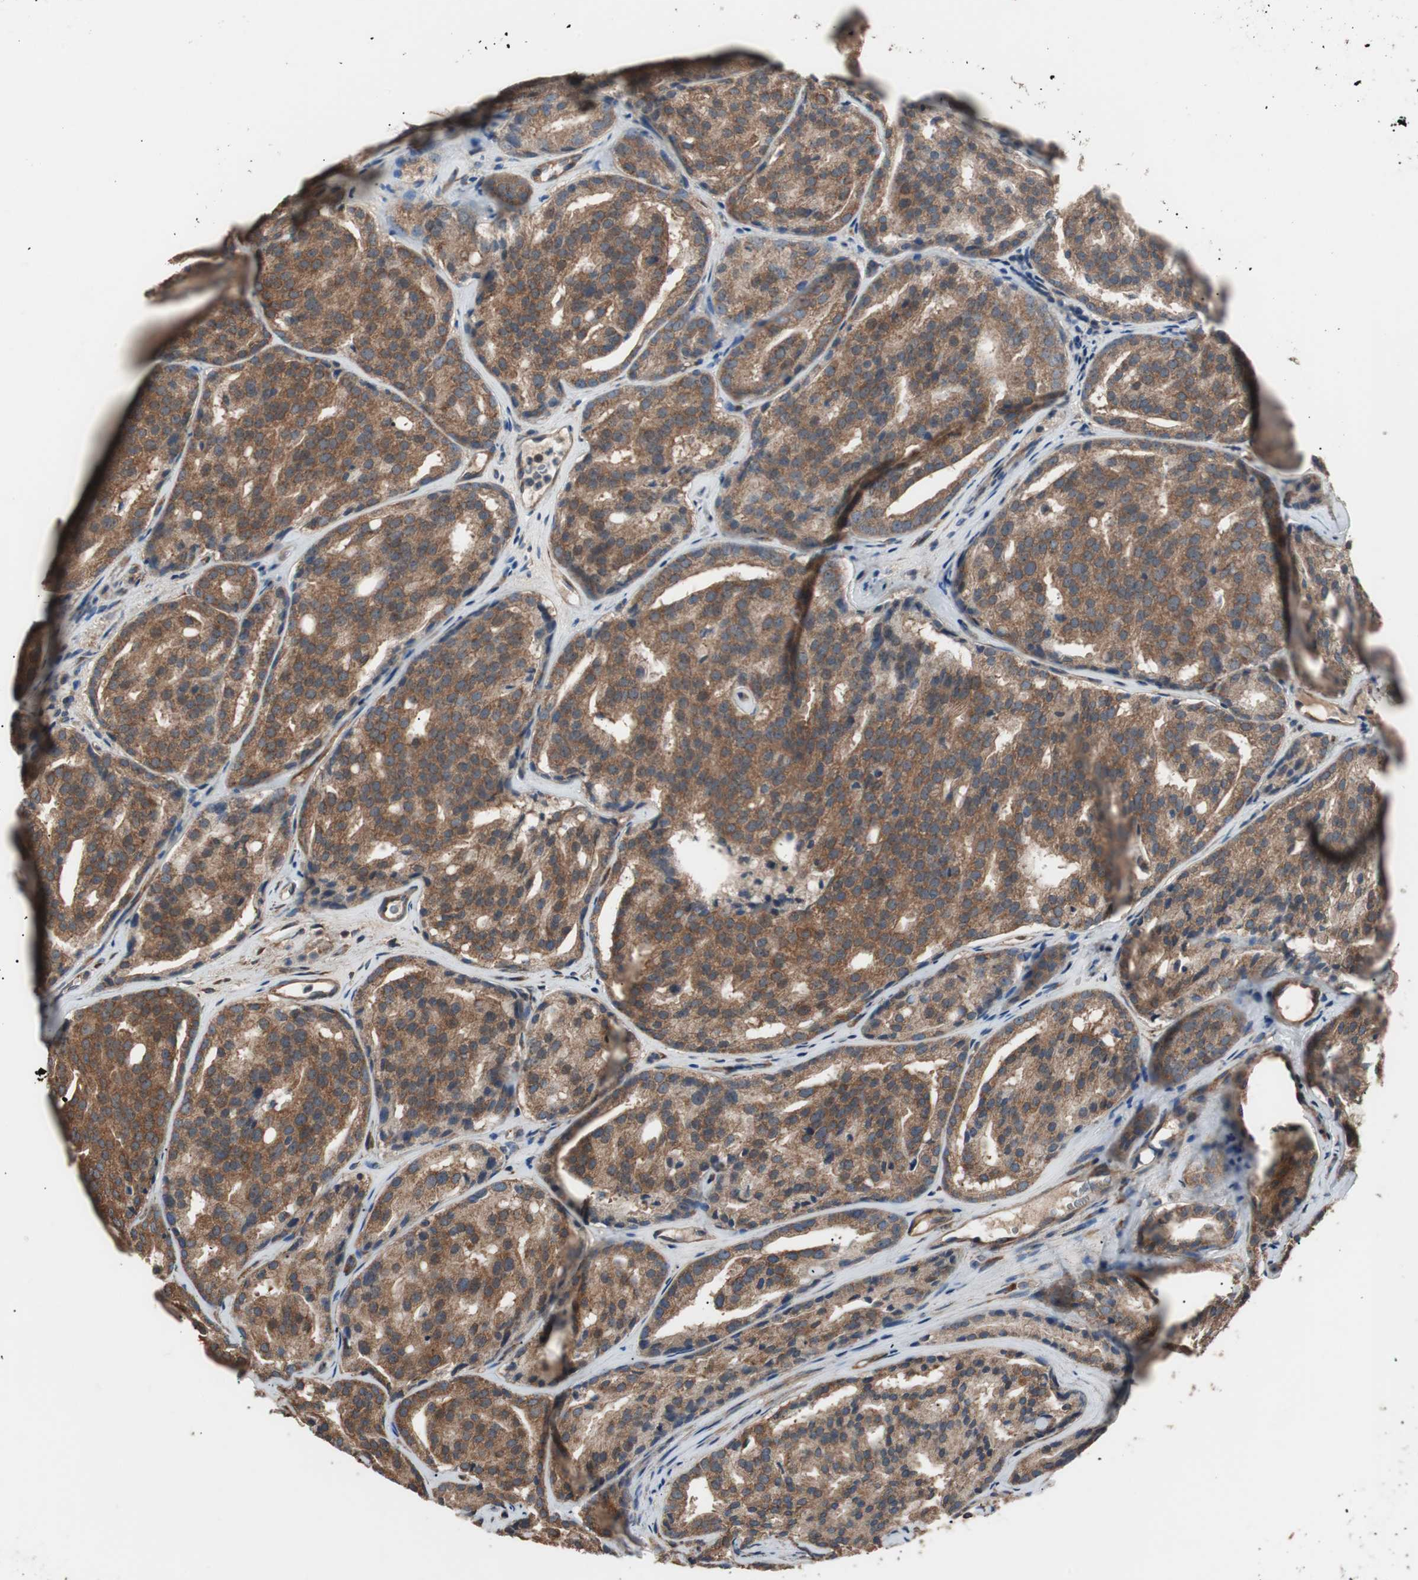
{"staining": {"intensity": "strong", "quantity": ">75%", "location": "cytoplasmic/membranous"}, "tissue": "prostate cancer", "cell_type": "Tumor cells", "image_type": "cancer", "snomed": [{"axis": "morphology", "description": "Adenocarcinoma, High grade"}, {"axis": "topography", "description": "Prostate"}], "caption": "IHC (DAB) staining of human high-grade adenocarcinoma (prostate) demonstrates strong cytoplasmic/membranous protein staining in approximately >75% of tumor cells. The protein of interest is stained brown, and the nuclei are stained in blue (DAB (3,3'-diaminobenzidine) IHC with brightfield microscopy, high magnification).", "gene": "LZTS1", "patient": {"sex": "male", "age": 64}}